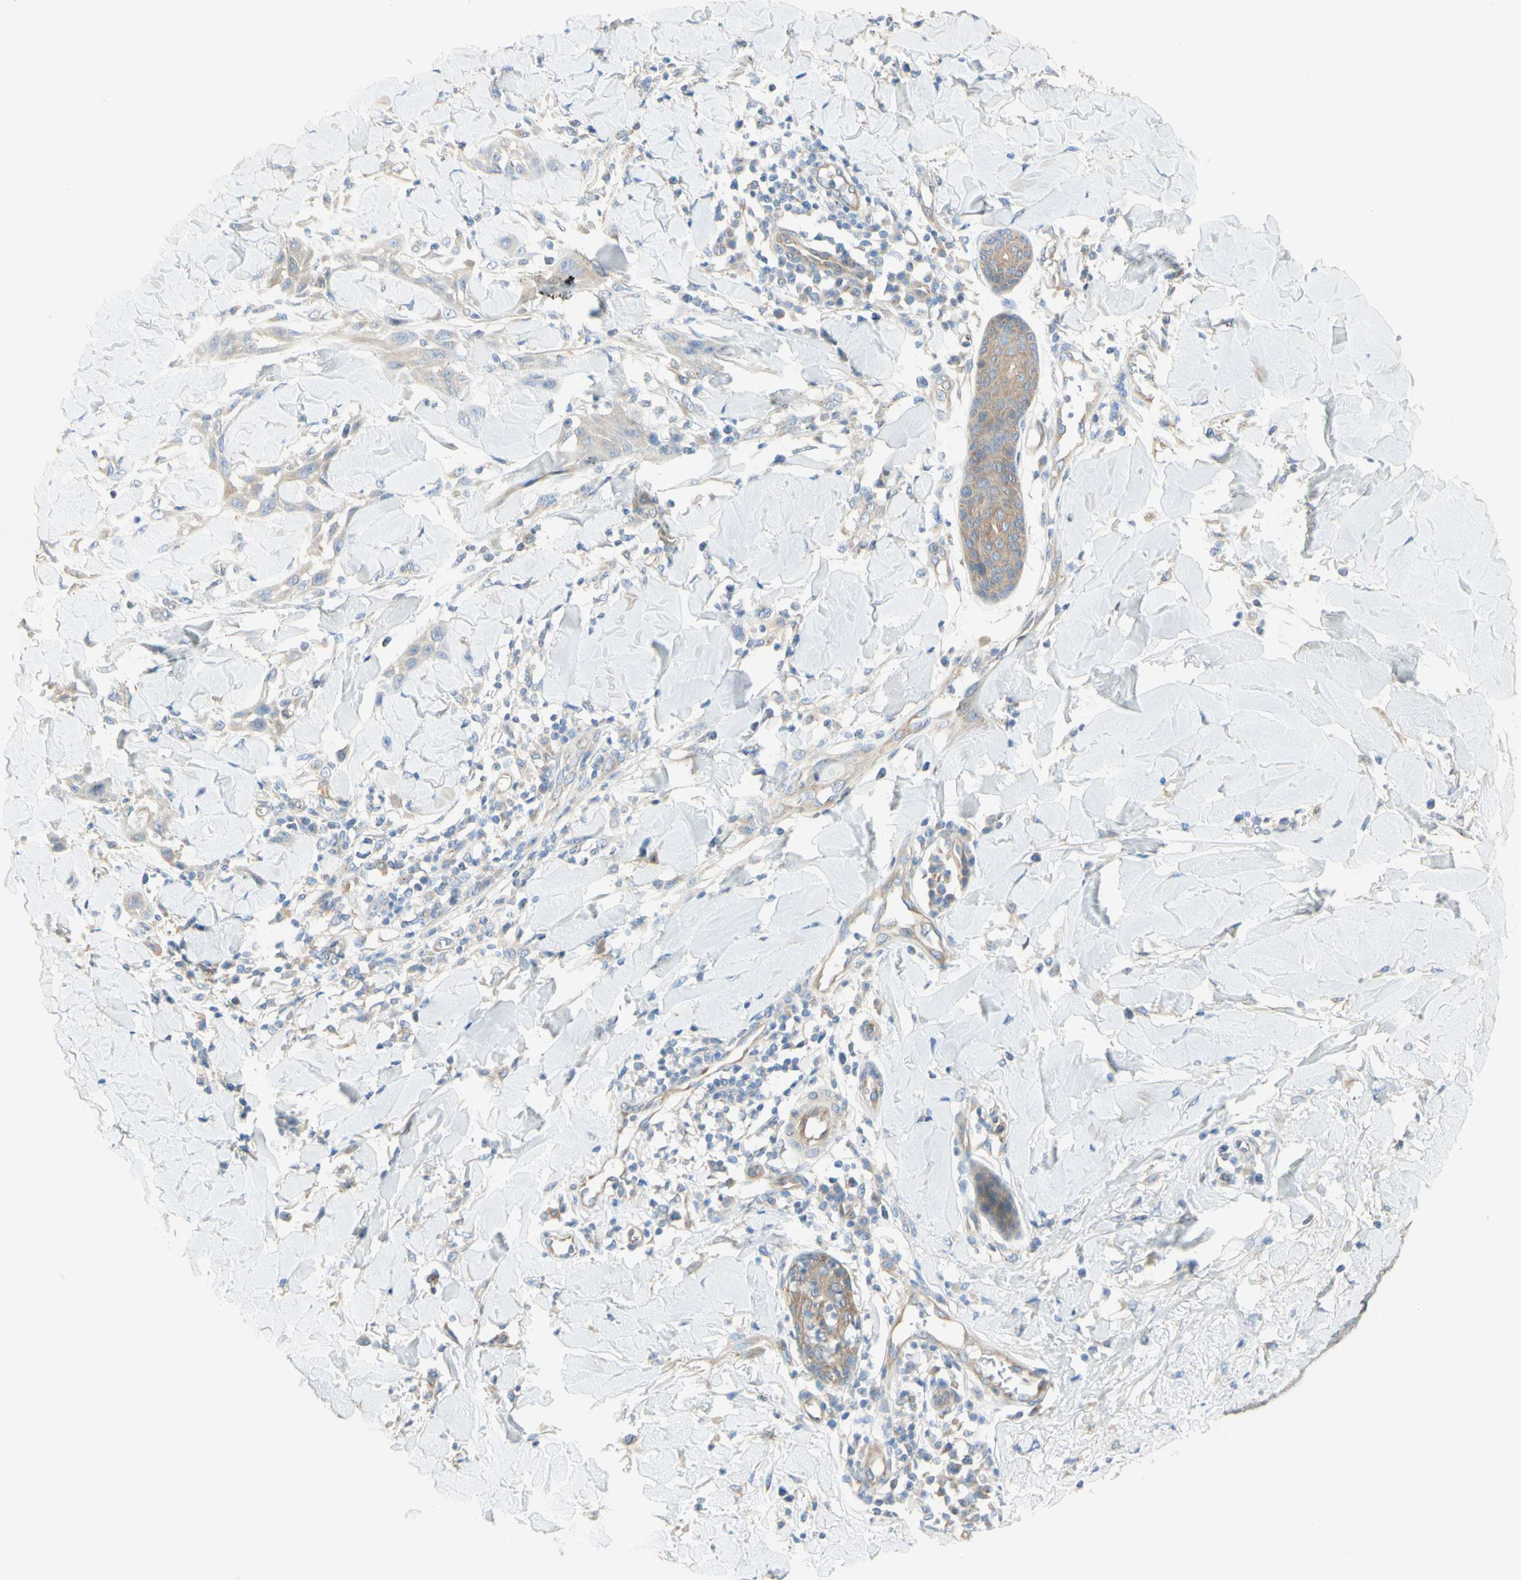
{"staining": {"intensity": "weak", "quantity": ">75%", "location": "cytoplasmic/membranous"}, "tissue": "skin cancer", "cell_type": "Tumor cells", "image_type": "cancer", "snomed": [{"axis": "morphology", "description": "Squamous cell carcinoma, NOS"}, {"axis": "topography", "description": "Skin"}], "caption": "High-magnification brightfield microscopy of squamous cell carcinoma (skin) stained with DAB (3,3'-diaminobenzidine) (brown) and counterstained with hematoxylin (blue). tumor cells exhibit weak cytoplasmic/membranous expression is appreciated in about>75% of cells.", "gene": "DYNC1H1", "patient": {"sex": "male", "age": 24}}